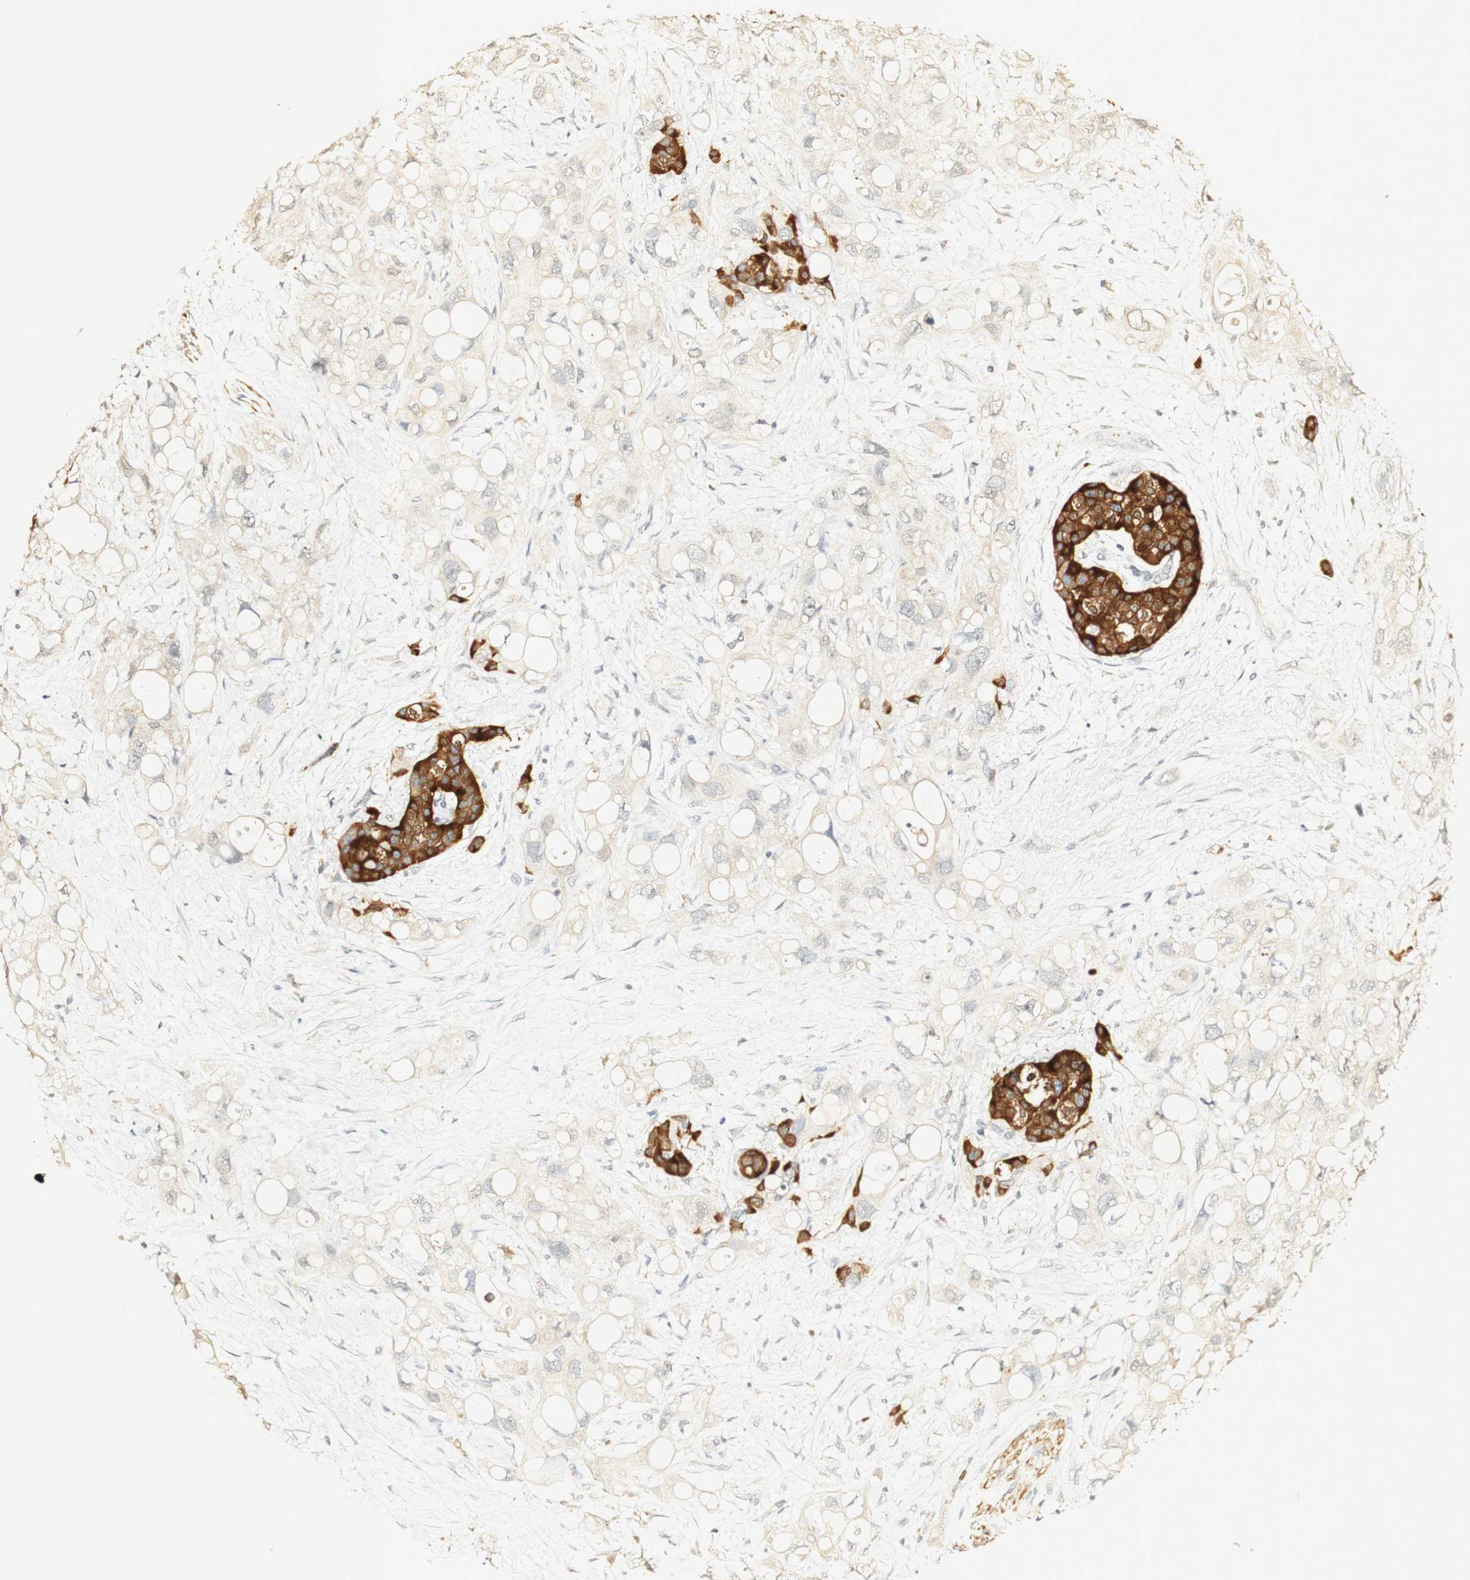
{"staining": {"intensity": "weak", "quantity": "<25%", "location": "cytoplasmic/membranous"}, "tissue": "pancreatic cancer", "cell_type": "Tumor cells", "image_type": "cancer", "snomed": [{"axis": "morphology", "description": "Adenocarcinoma, NOS"}, {"axis": "topography", "description": "Pancreas"}], "caption": "Tumor cells show no significant expression in adenocarcinoma (pancreatic). Brightfield microscopy of immunohistochemistry (IHC) stained with DAB (brown) and hematoxylin (blue), captured at high magnification.", "gene": "SYT7", "patient": {"sex": "female", "age": 56}}